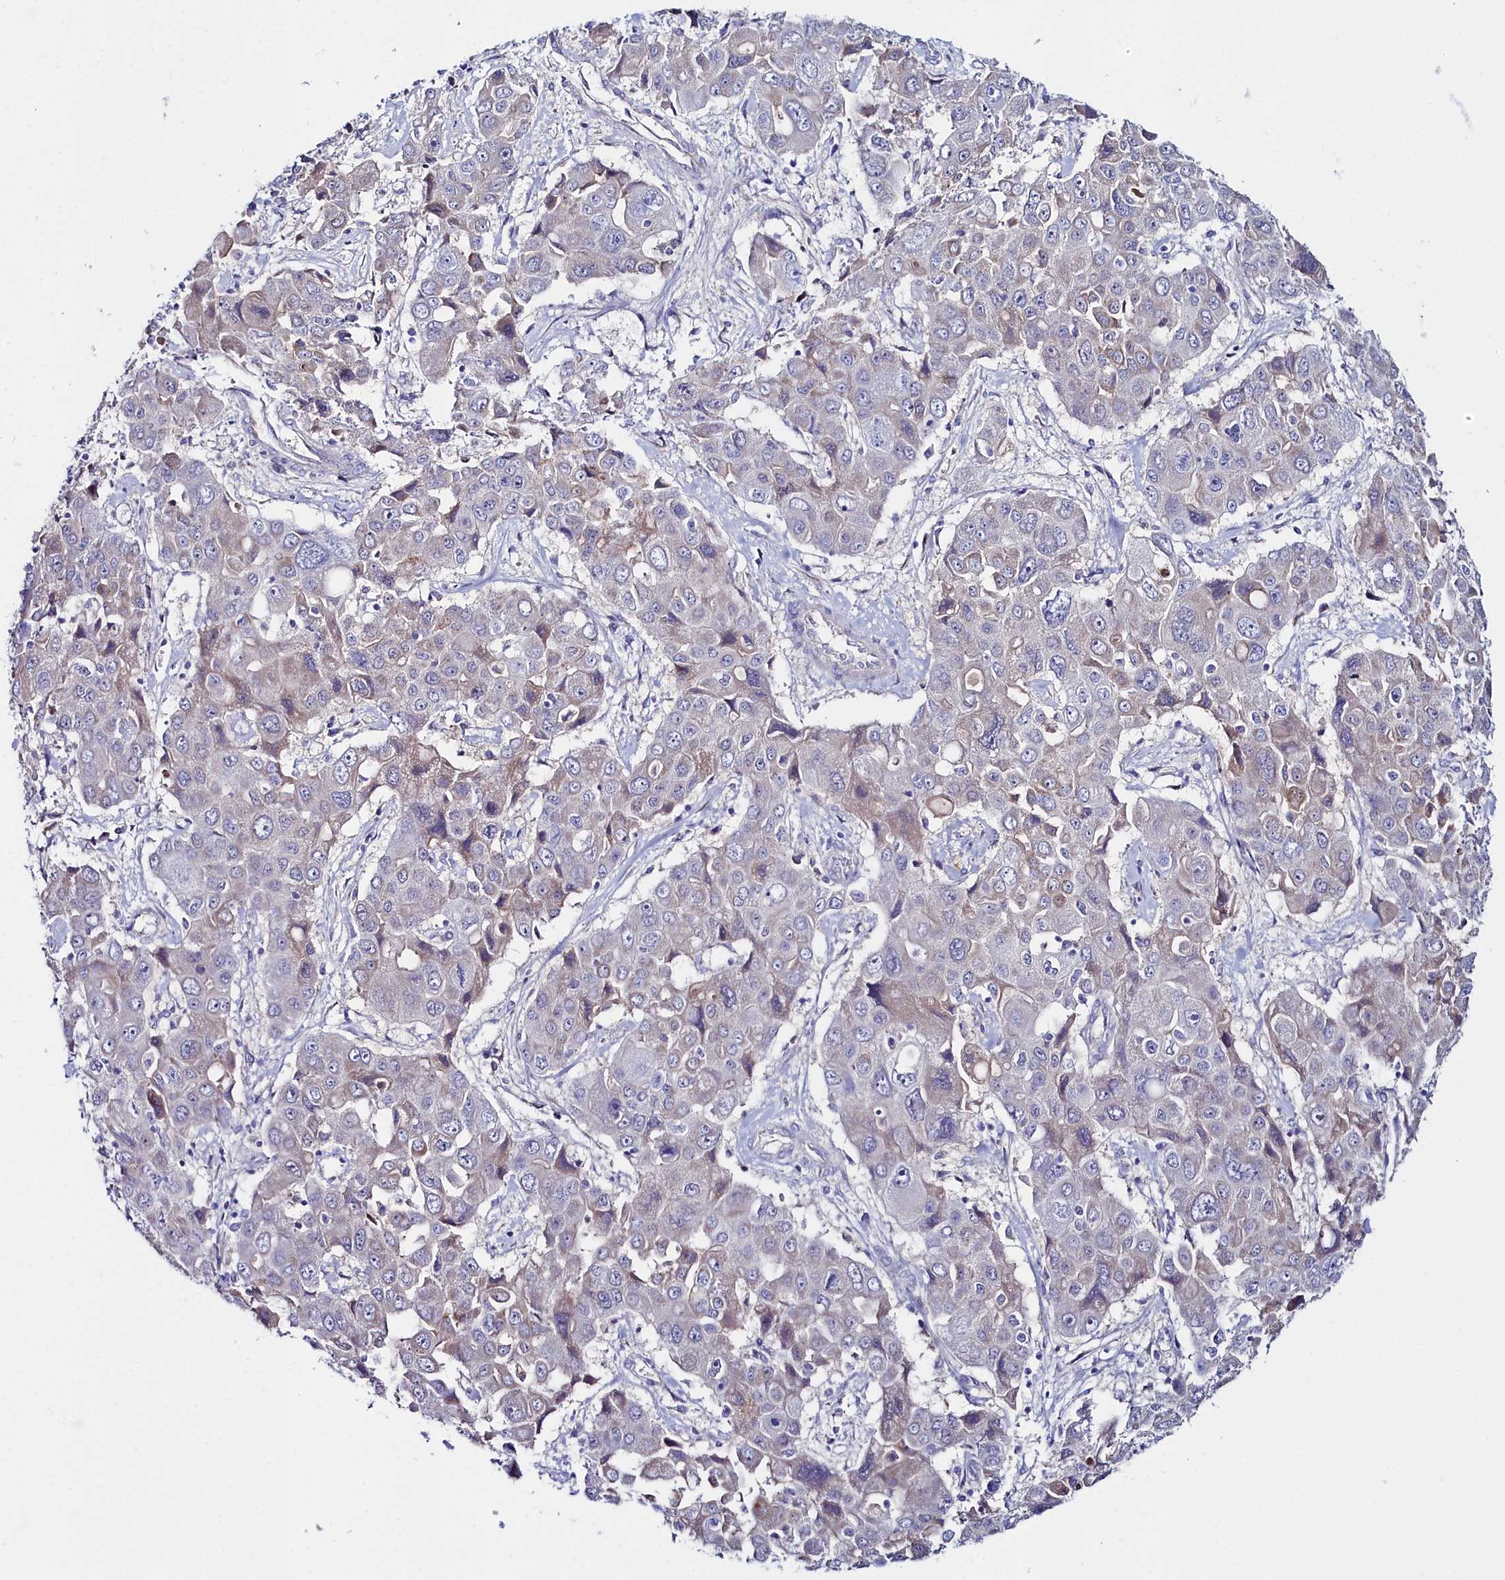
{"staining": {"intensity": "weak", "quantity": "<25%", "location": "cytoplasmic/membranous"}, "tissue": "liver cancer", "cell_type": "Tumor cells", "image_type": "cancer", "snomed": [{"axis": "morphology", "description": "Cholangiocarcinoma"}, {"axis": "topography", "description": "Liver"}], "caption": "Human liver cancer (cholangiocarcinoma) stained for a protein using IHC displays no expression in tumor cells.", "gene": "SLC49A3", "patient": {"sex": "male", "age": 67}}